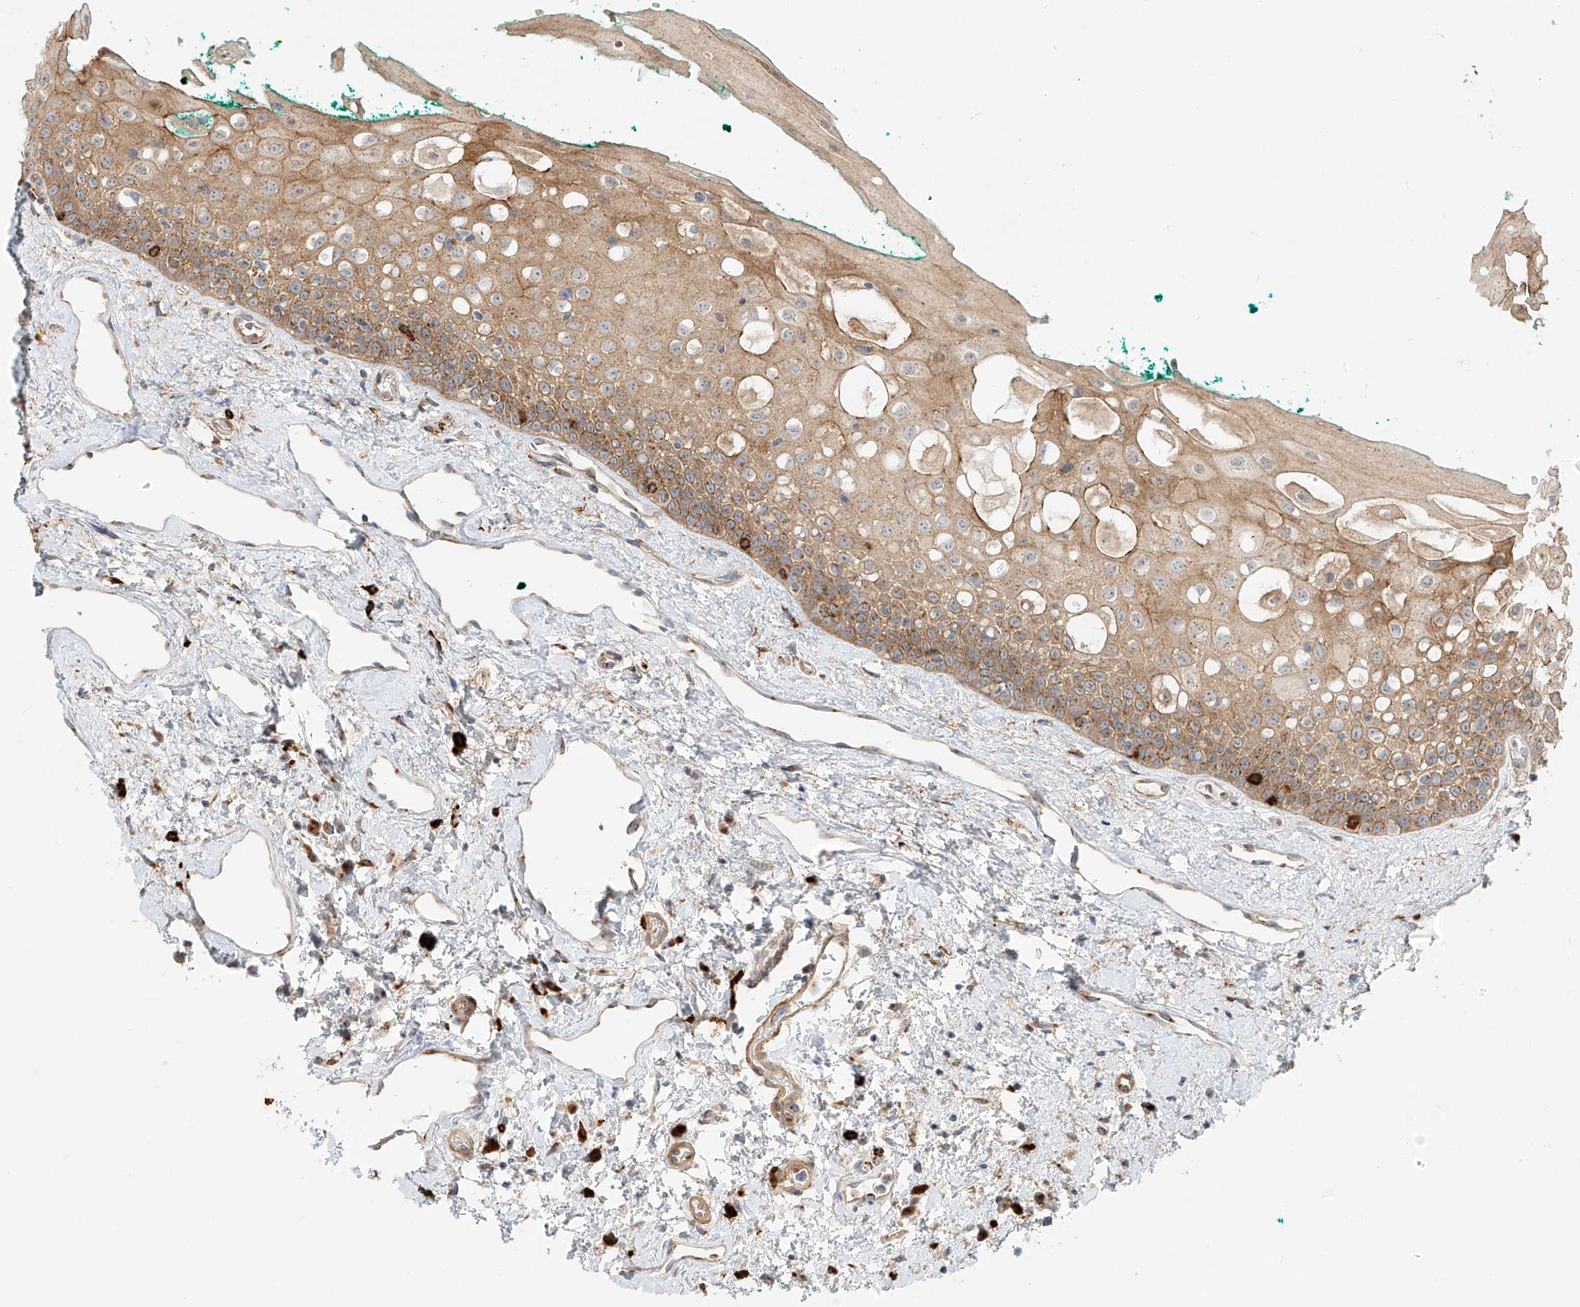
{"staining": {"intensity": "moderate", "quantity": ">75%", "location": "cytoplasmic/membranous"}, "tissue": "oral mucosa", "cell_type": "Squamous epithelial cells", "image_type": "normal", "snomed": [{"axis": "morphology", "description": "Normal tissue, NOS"}, {"axis": "topography", "description": "Oral tissue"}], "caption": "Oral mucosa stained with IHC reveals moderate cytoplasmic/membranous expression in about >75% of squamous epithelial cells. (DAB IHC with brightfield microscopy, high magnification).", "gene": "ZNF287", "patient": {"sex": "female", "age": 70}}